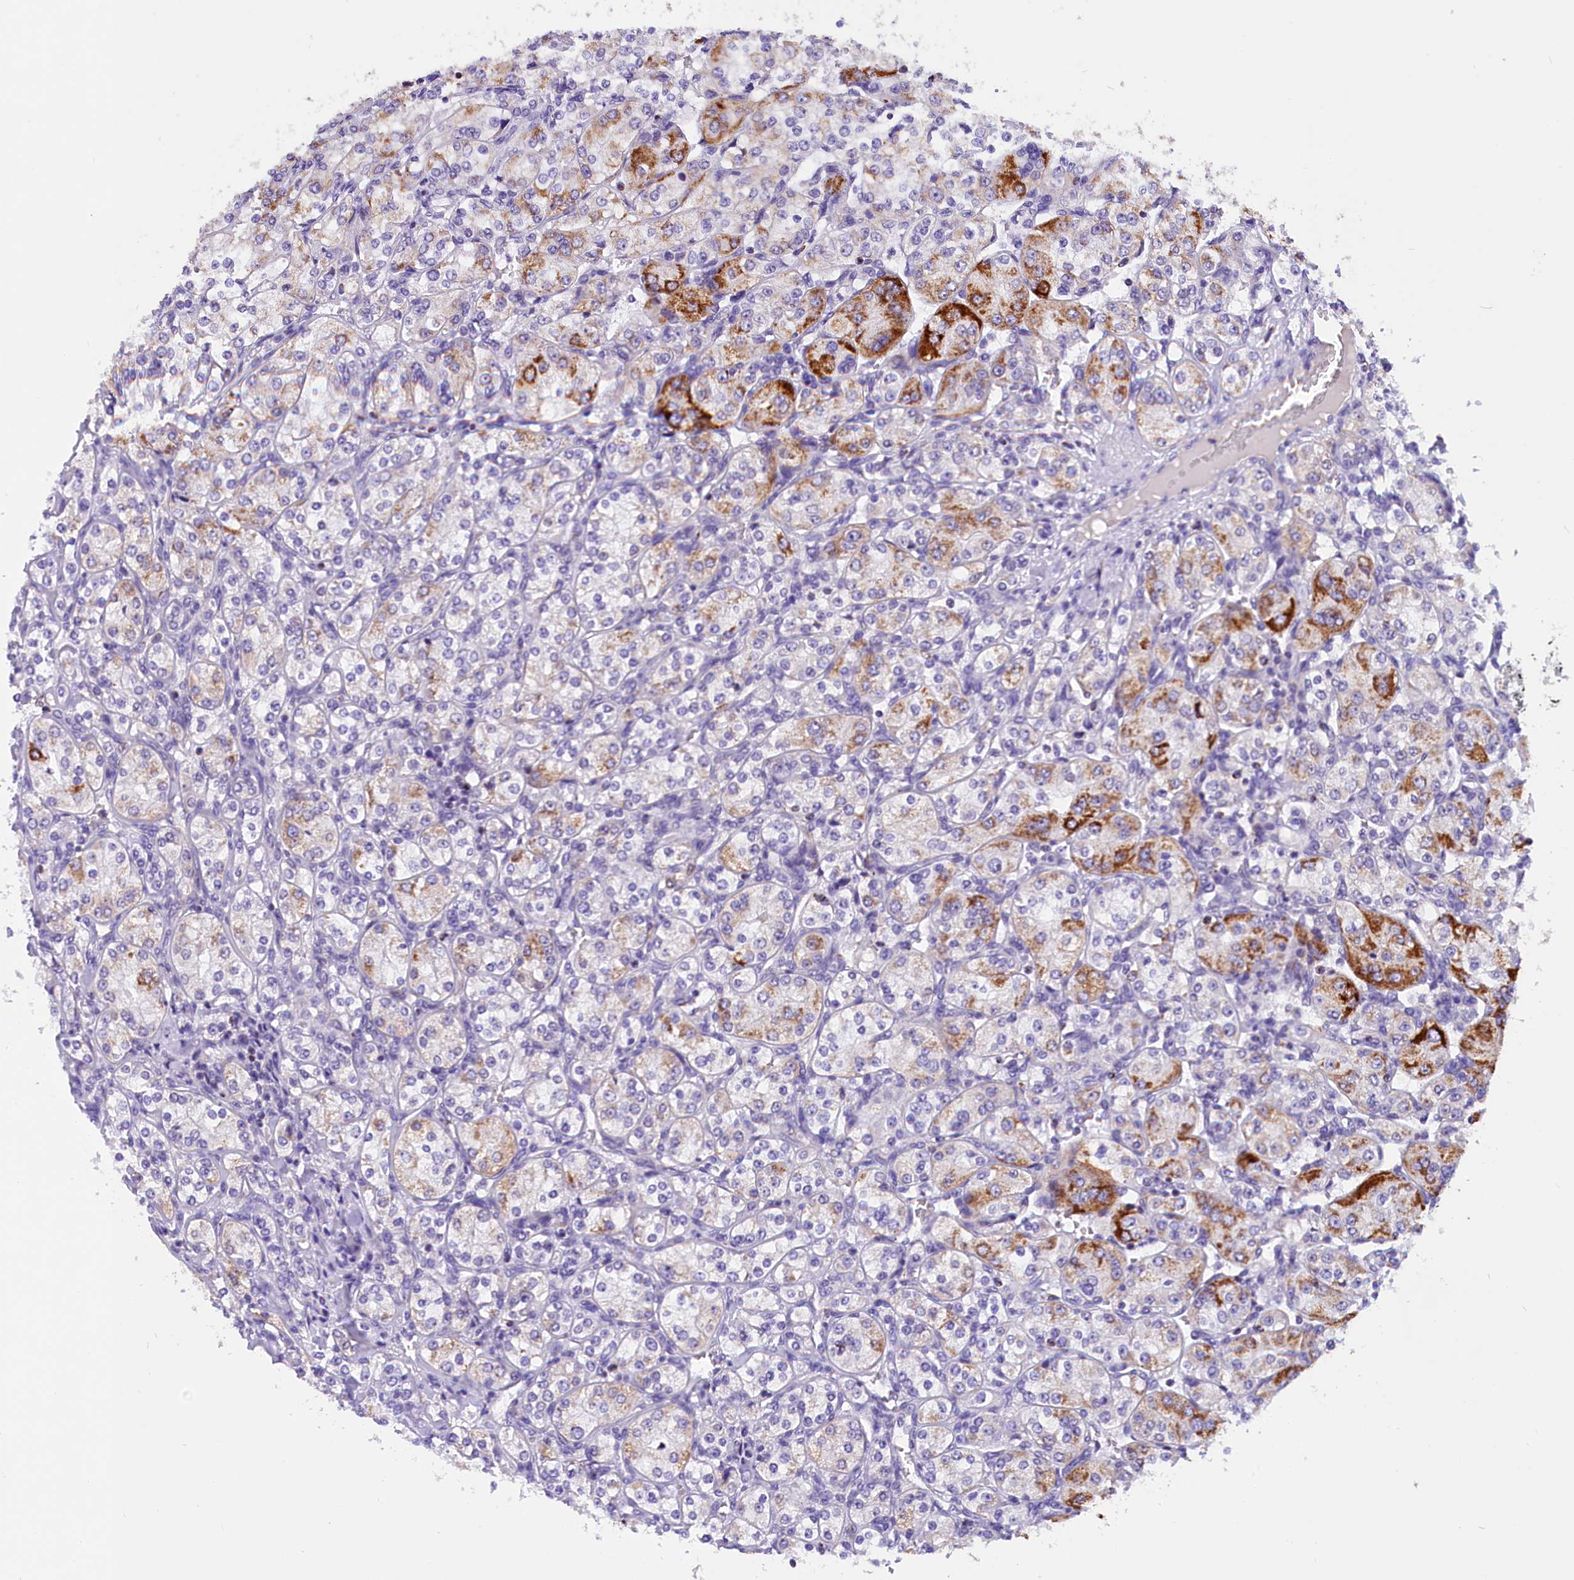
{"staining": {"intensity": "strong", "quantity": "<25%", "location": "cytoplasmic/membranous"}, "tissue": "renal cancer", "cell_type": "Tumor cells", "image_type": "cancer", "snomed": [{"axis": "morphology", "description": "Adenocarcinoma, NOS"}, {"axis": "topography", "description": "Kidney"}], "caption": "Adenocarcinoma (renal) was stained to show a protein in brown. There is medium levels of strong cytoplasmic/membranous positivity in about <25% of tumor cells.", "gene": "ABAT", "patient": {"sex": "male", "age": 77}}